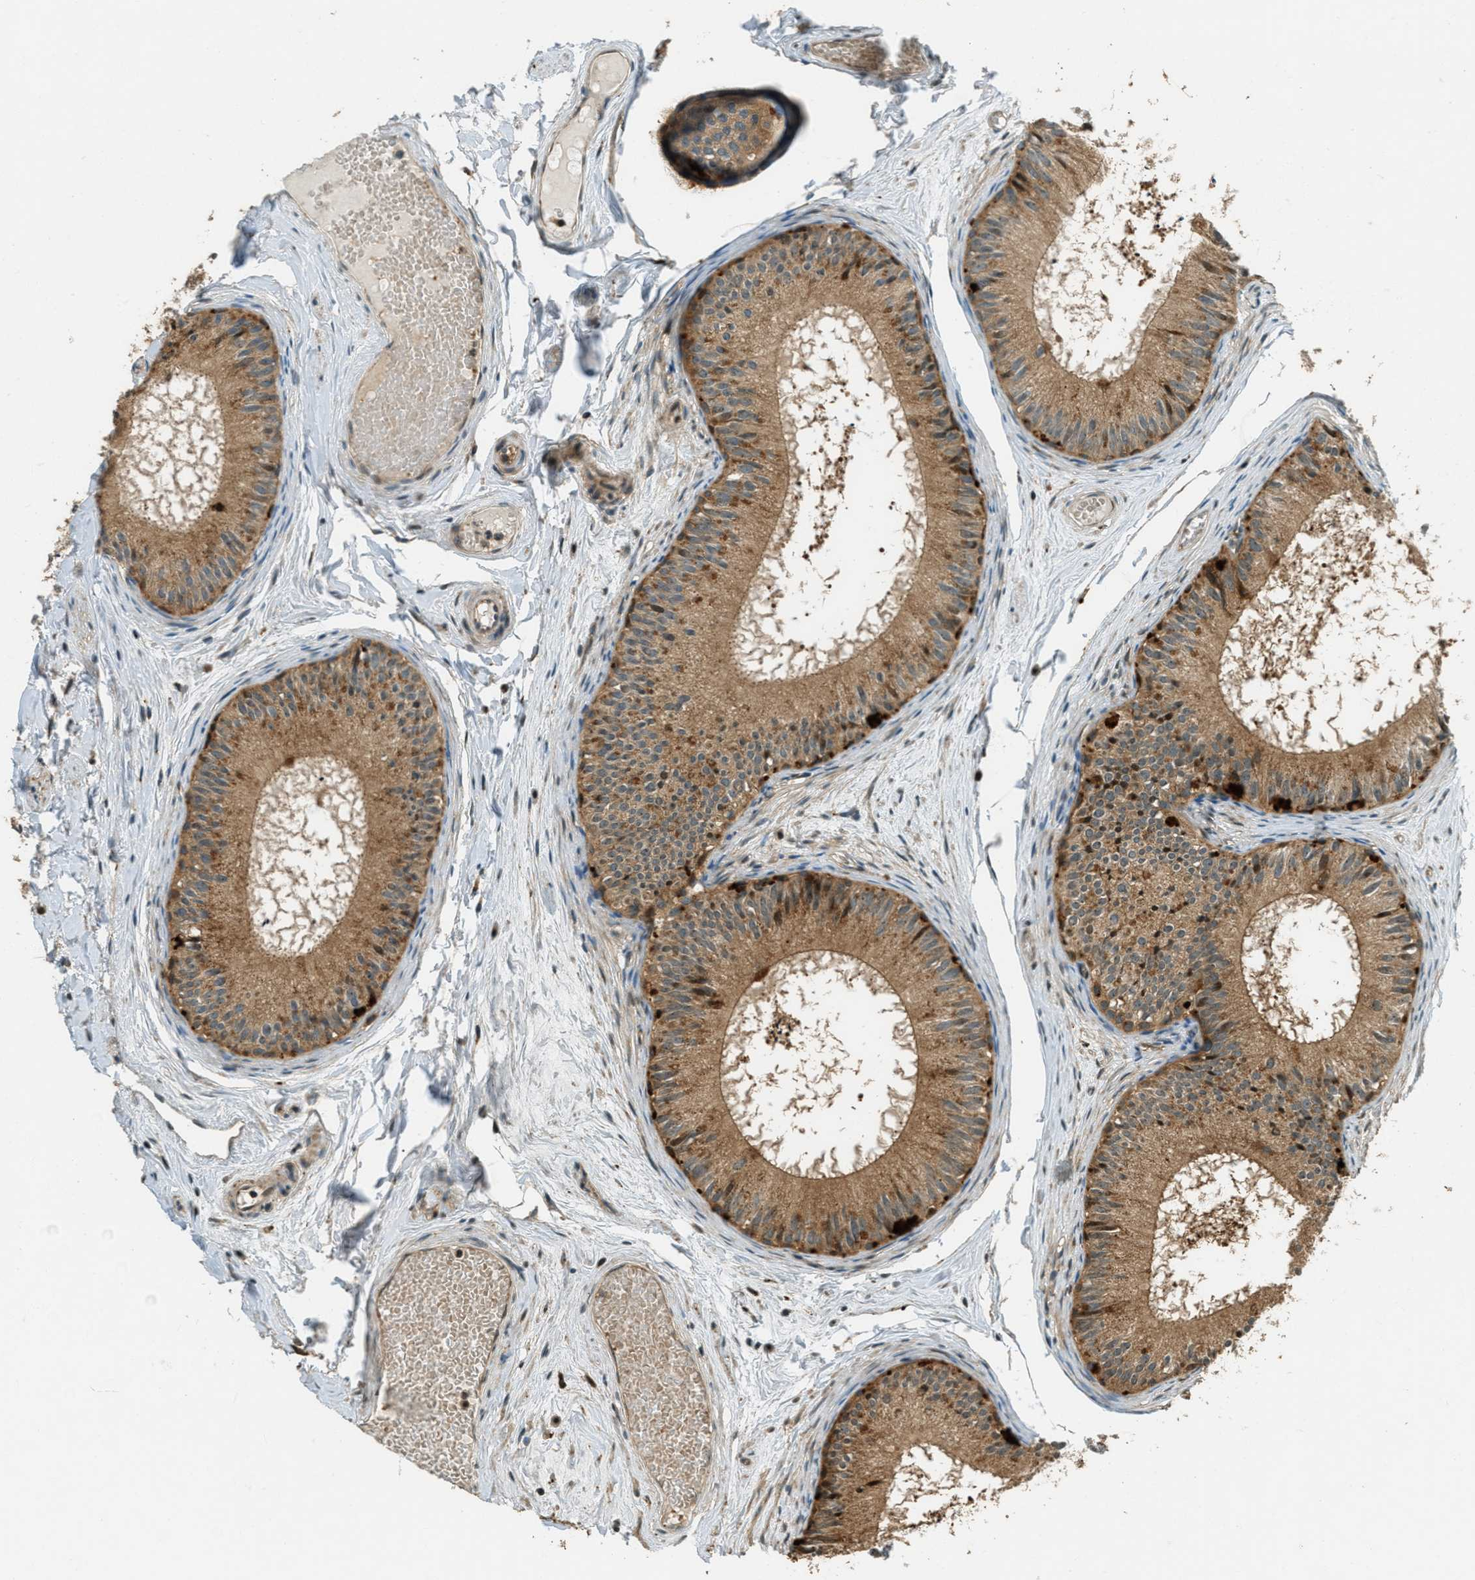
{"staining": {"intensity": "moderate", "quantity": ">75%", "location": "cytoplasmic/membranous"}, "tissue": "epididymis", "cell_type": "Glandular cells", "image_type": "normal", "snomed": [{"axis": "morphology", "description": "Normal tissue, NOS"}, {"axis": "topography", "description": "Epididymis"}], "caption": "Epididymis stained with a brown dye displays moderate cytoplasmic/membranous positive positivity in approximately >75% of glandular cells.", "gene": "PTPN23", "patient": {"sex": "male", "age": 46}}